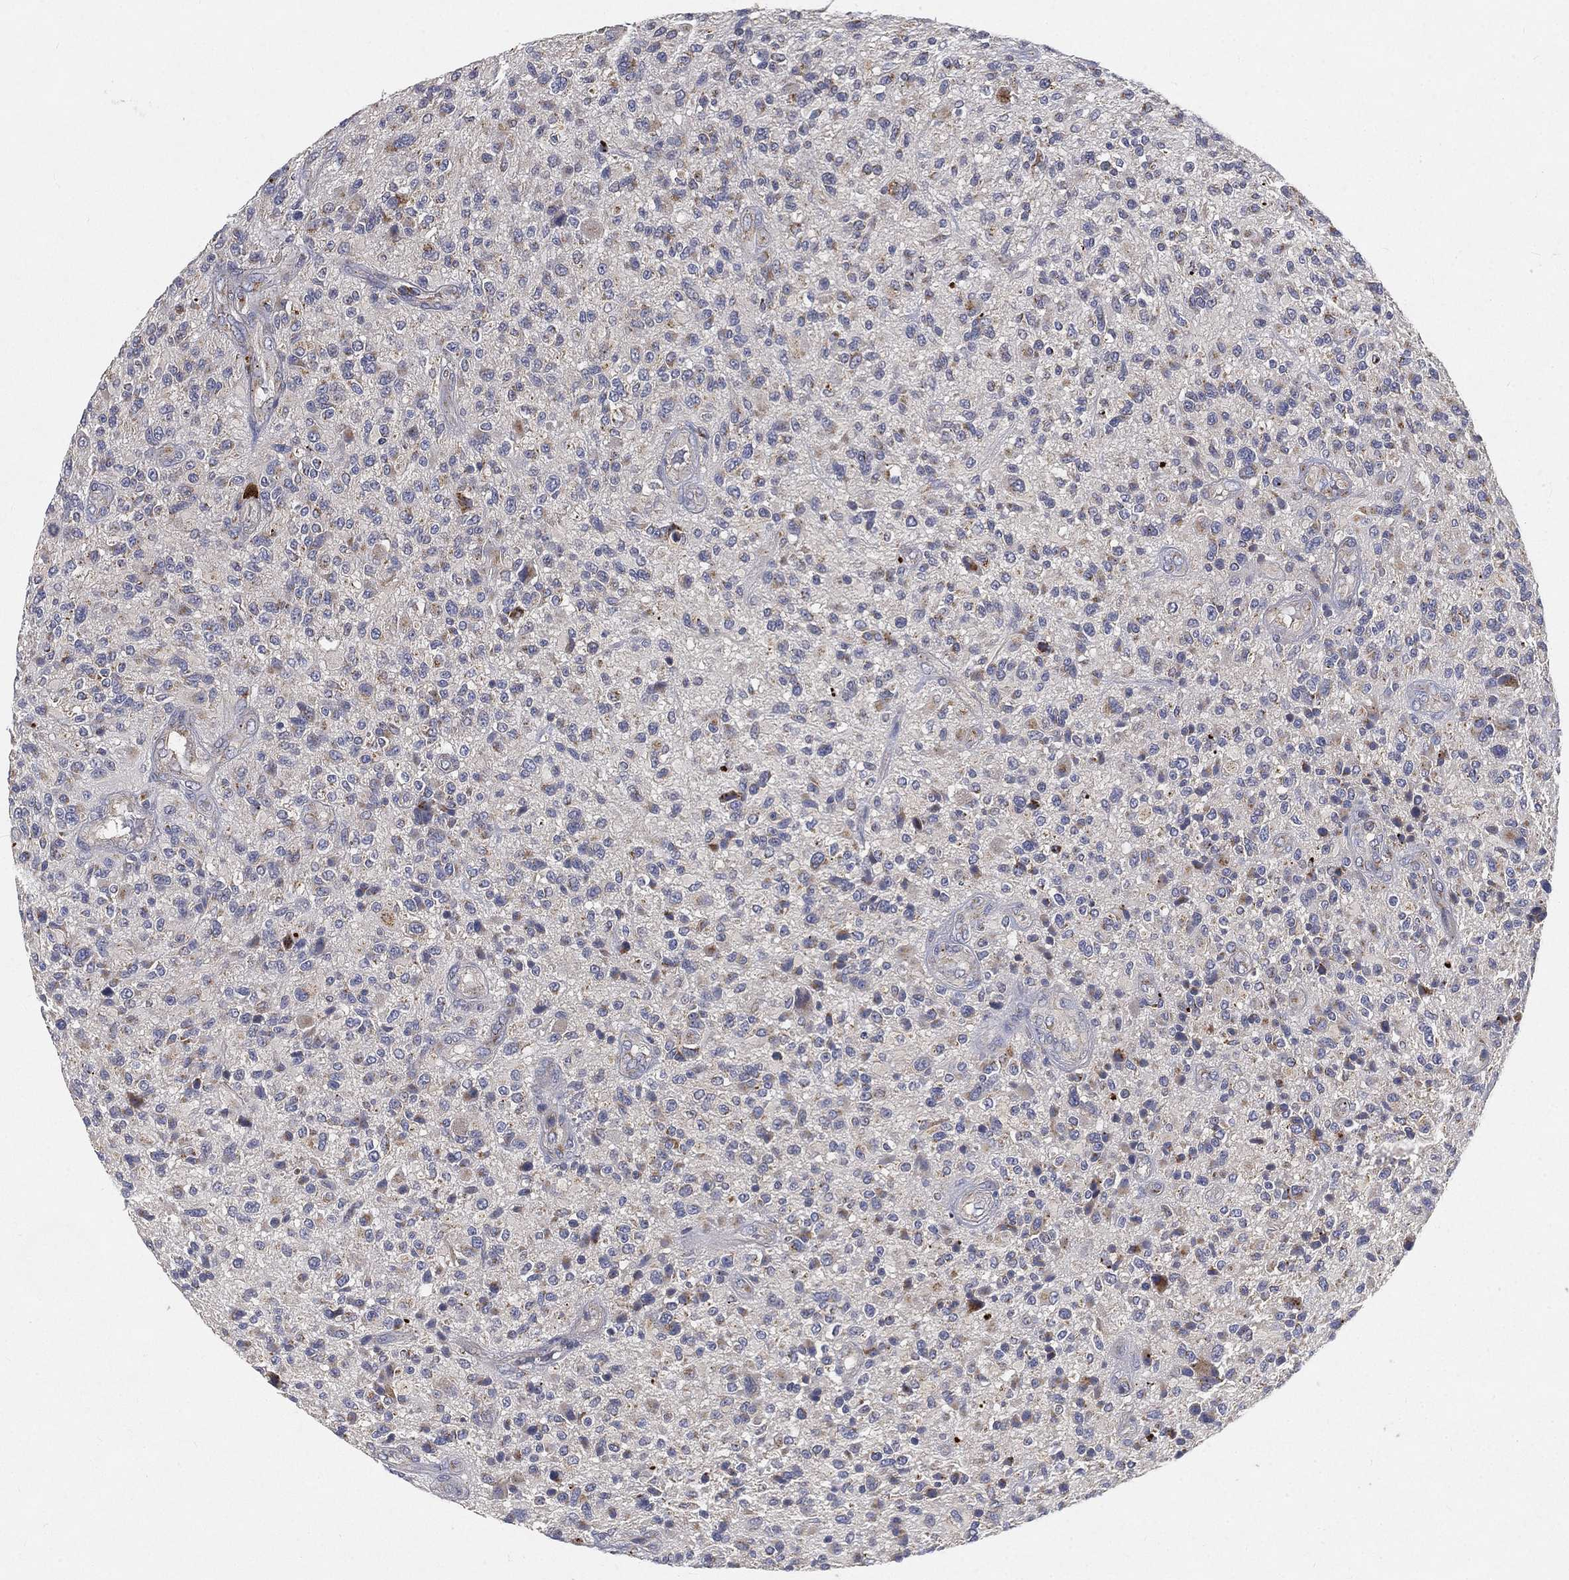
{"staining": {"intensity": "negative", "quantity": "none", "location": "none"}, "tissue": "glioma", "cell_type": "Tumor cells", "image_type": "cancer", "snomed": [{"axis": "morphology", "description": "Glioma, malignant, High grade"}, {"axis": "topography", "description": "Brain"}], "caption": "This is an immunohistochemistry (IHC) histopathology image of glioma. There is no staining in tumor cells.", "gene": "CTSL", "patient": {"sex": "male", "age": 47}}